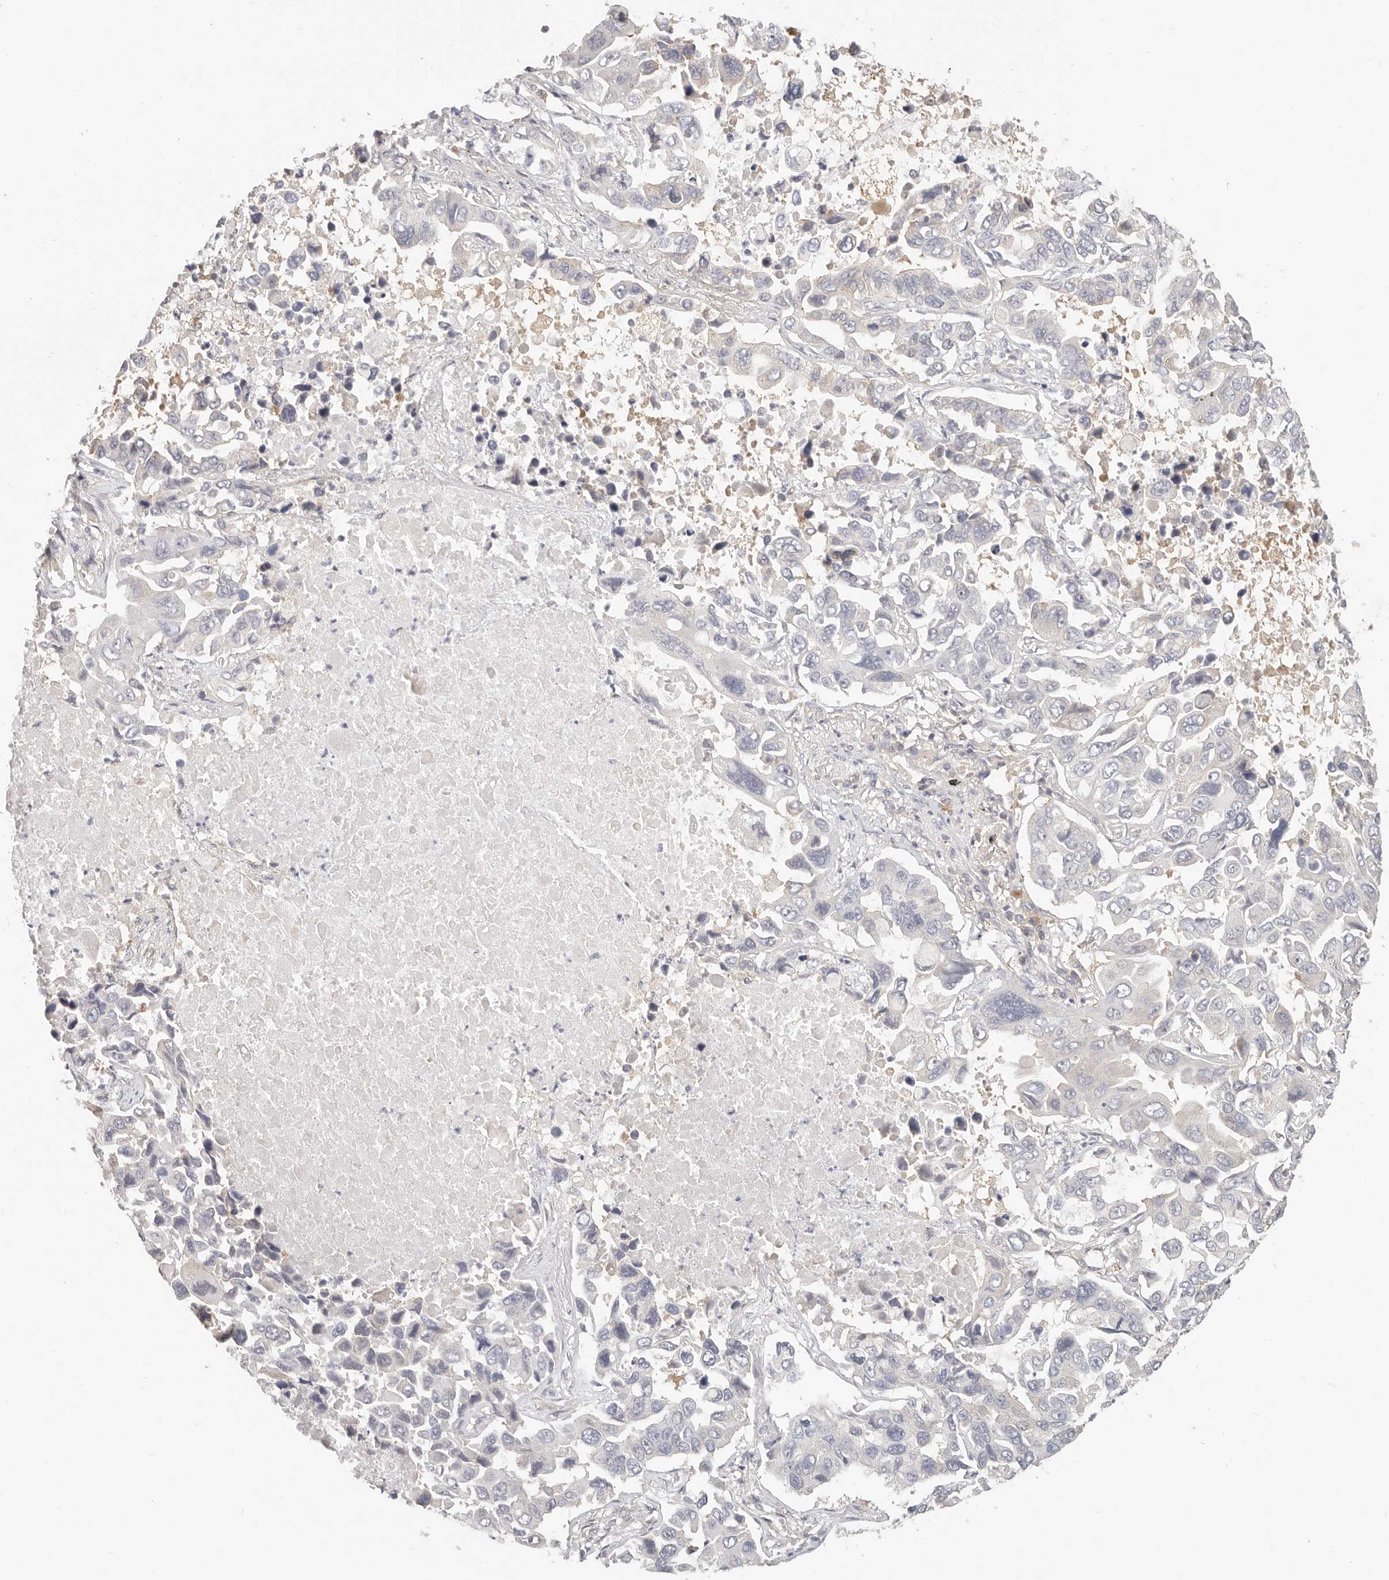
{"staining": {"intensity": "negative", "quantity": "none", "location": "none"}, "tissue": "lung cancer", "cell_type": "Tumor cells", "image_type": "cancer", "snomed": [{"axis": "morphology", "description": "Adenocarcinoma, NOS"}, {"axis": "topography", "description": "Lung"}], "caption": "Human adenocarcinoma (lung) stained for a protein using IHC displays no staining in tumor cells.", "gene": "DTNBP1", "patient": {"sex": "male", "age": 64}}